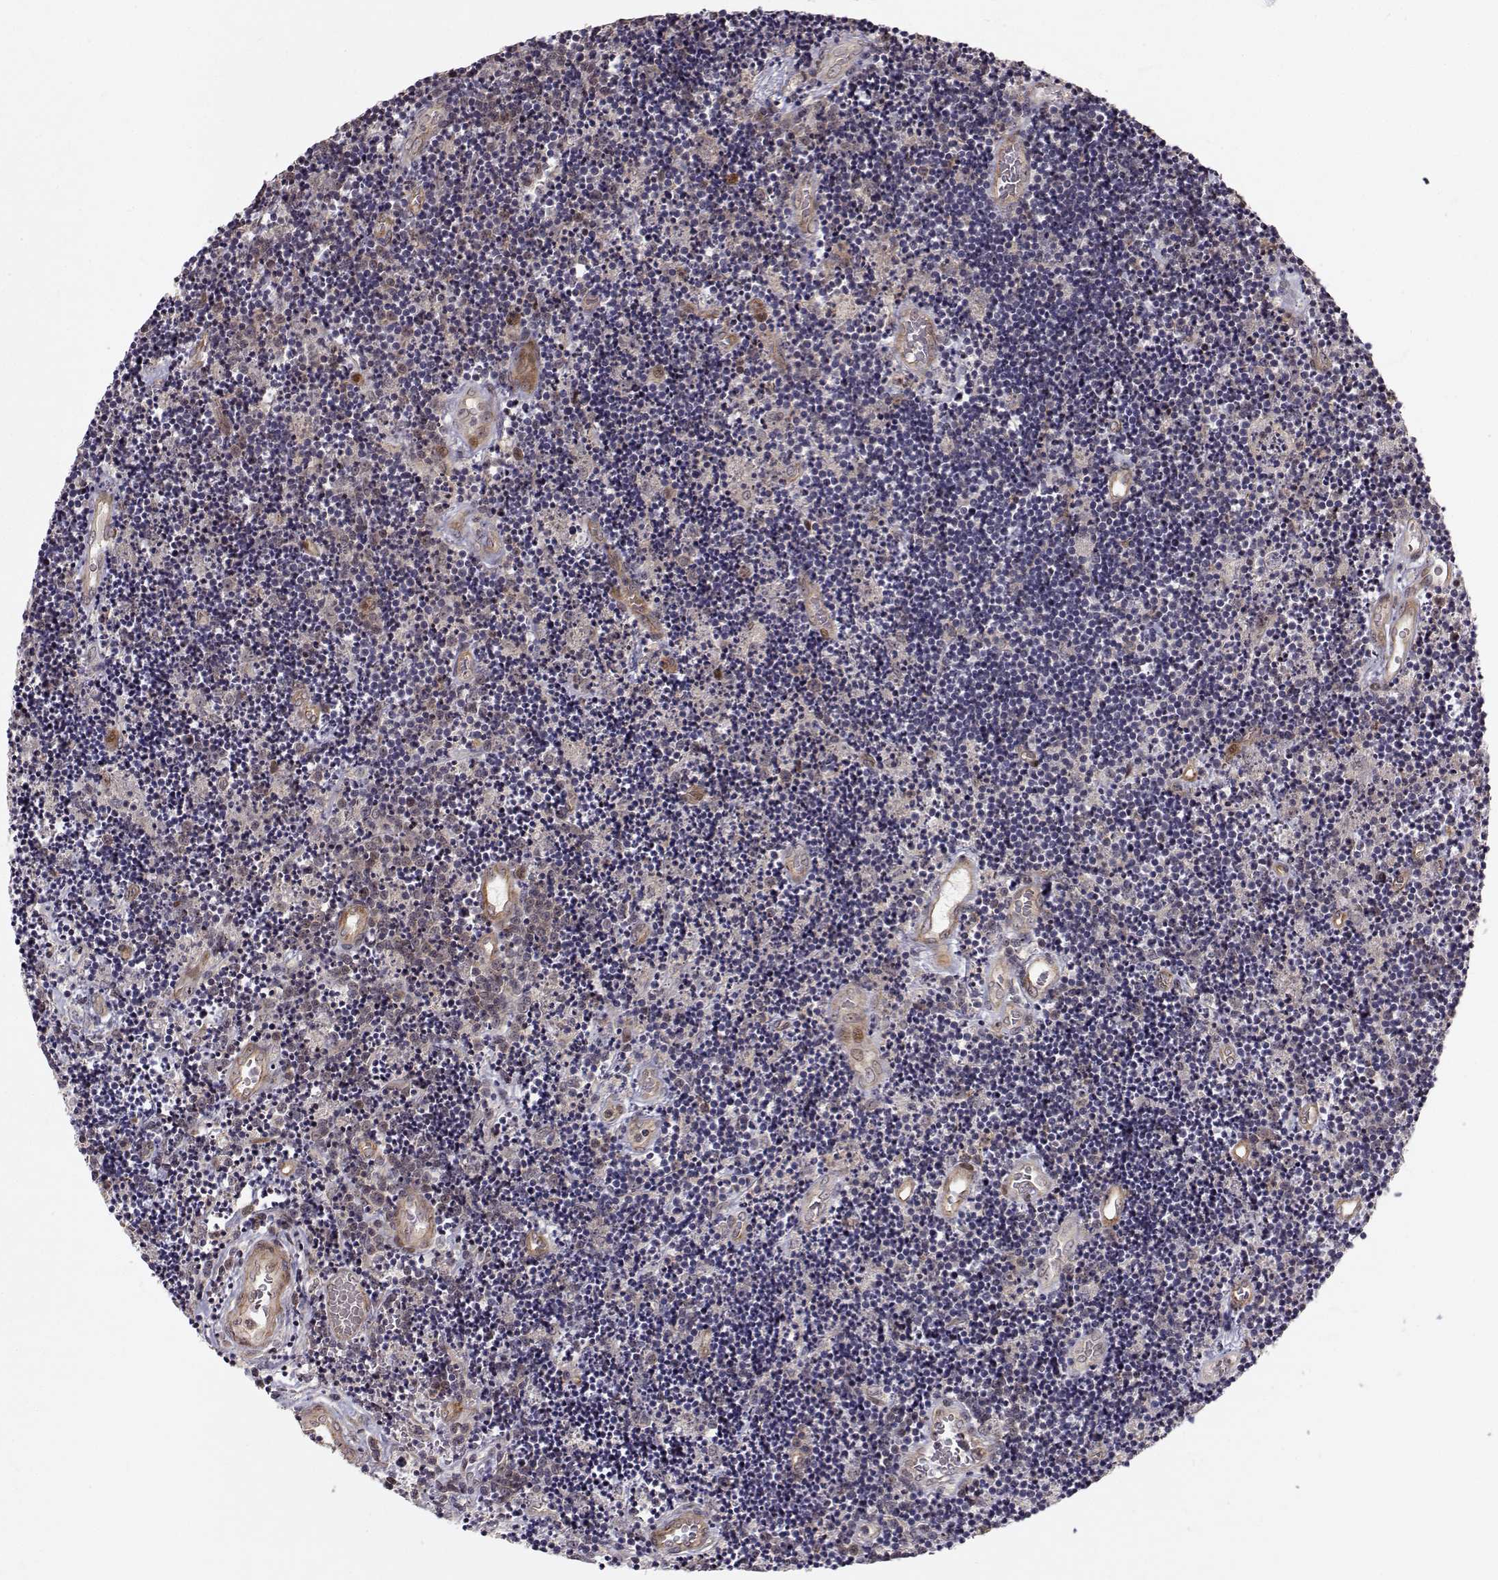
{"staining": {"intensity": "negative", "quantity": "none", "location": "none"}, "tissue": "lymphoma", "cell_type": "Tumor cells", "image_type": "cancer", "snomed": [{"axis": "morphology", "description": "Malignant lymphoma, non-Hodgkin's type, Low grade"}, {"axis": "topography", "description": "Brain"}], "caption": "A photomicrograph of malignant lymphoma, non-Hodgkin's type (low-grade) stained for a protein reveals no brown staining in tumor cells.", "gene": "APC", "patient": {"sex": "female", "age": 66}}